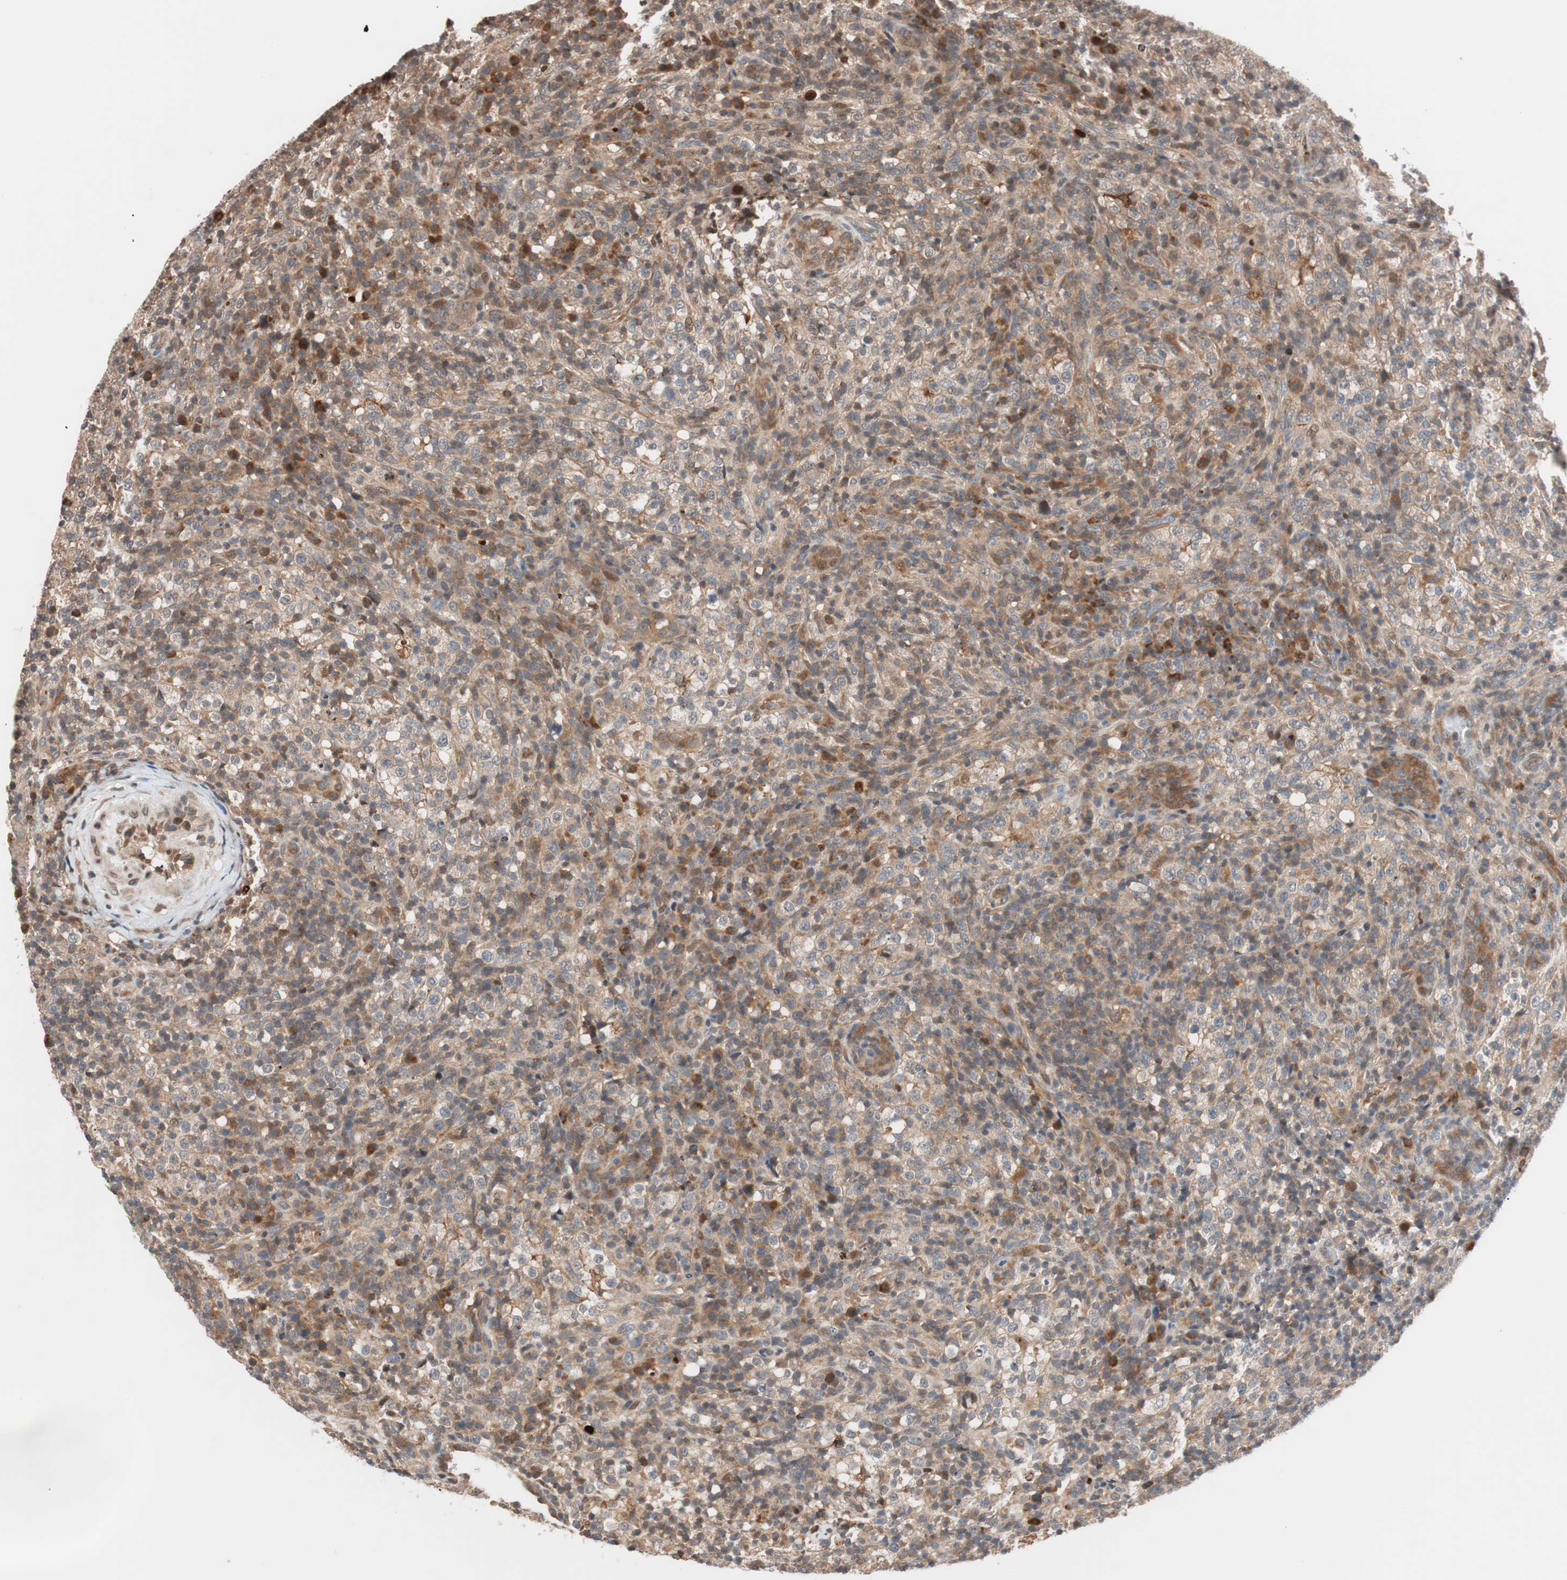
{"staining": {"intensity": "moderate", "quantity": ">75%", "location": "cytoplasmic/membranous"}, "tissue": "lymphoma", "cell_type": "Tumor cells", "image_type": "cancer", "snomed": [{"axis": "morphology", "description": "Malignant lymphoma, non-Hodgkin's type, High grade"}, {"axis": "topography", "description": "Lymph node"}], "caption": "A micrograph showing moderate cytoplasmic/membranous expression in about >75% of tumor cells in lymphoma, as visualized by brown immunohistochemical staining.", "gene": "NF2", "patient": {"sex": "female", "age": 76}}